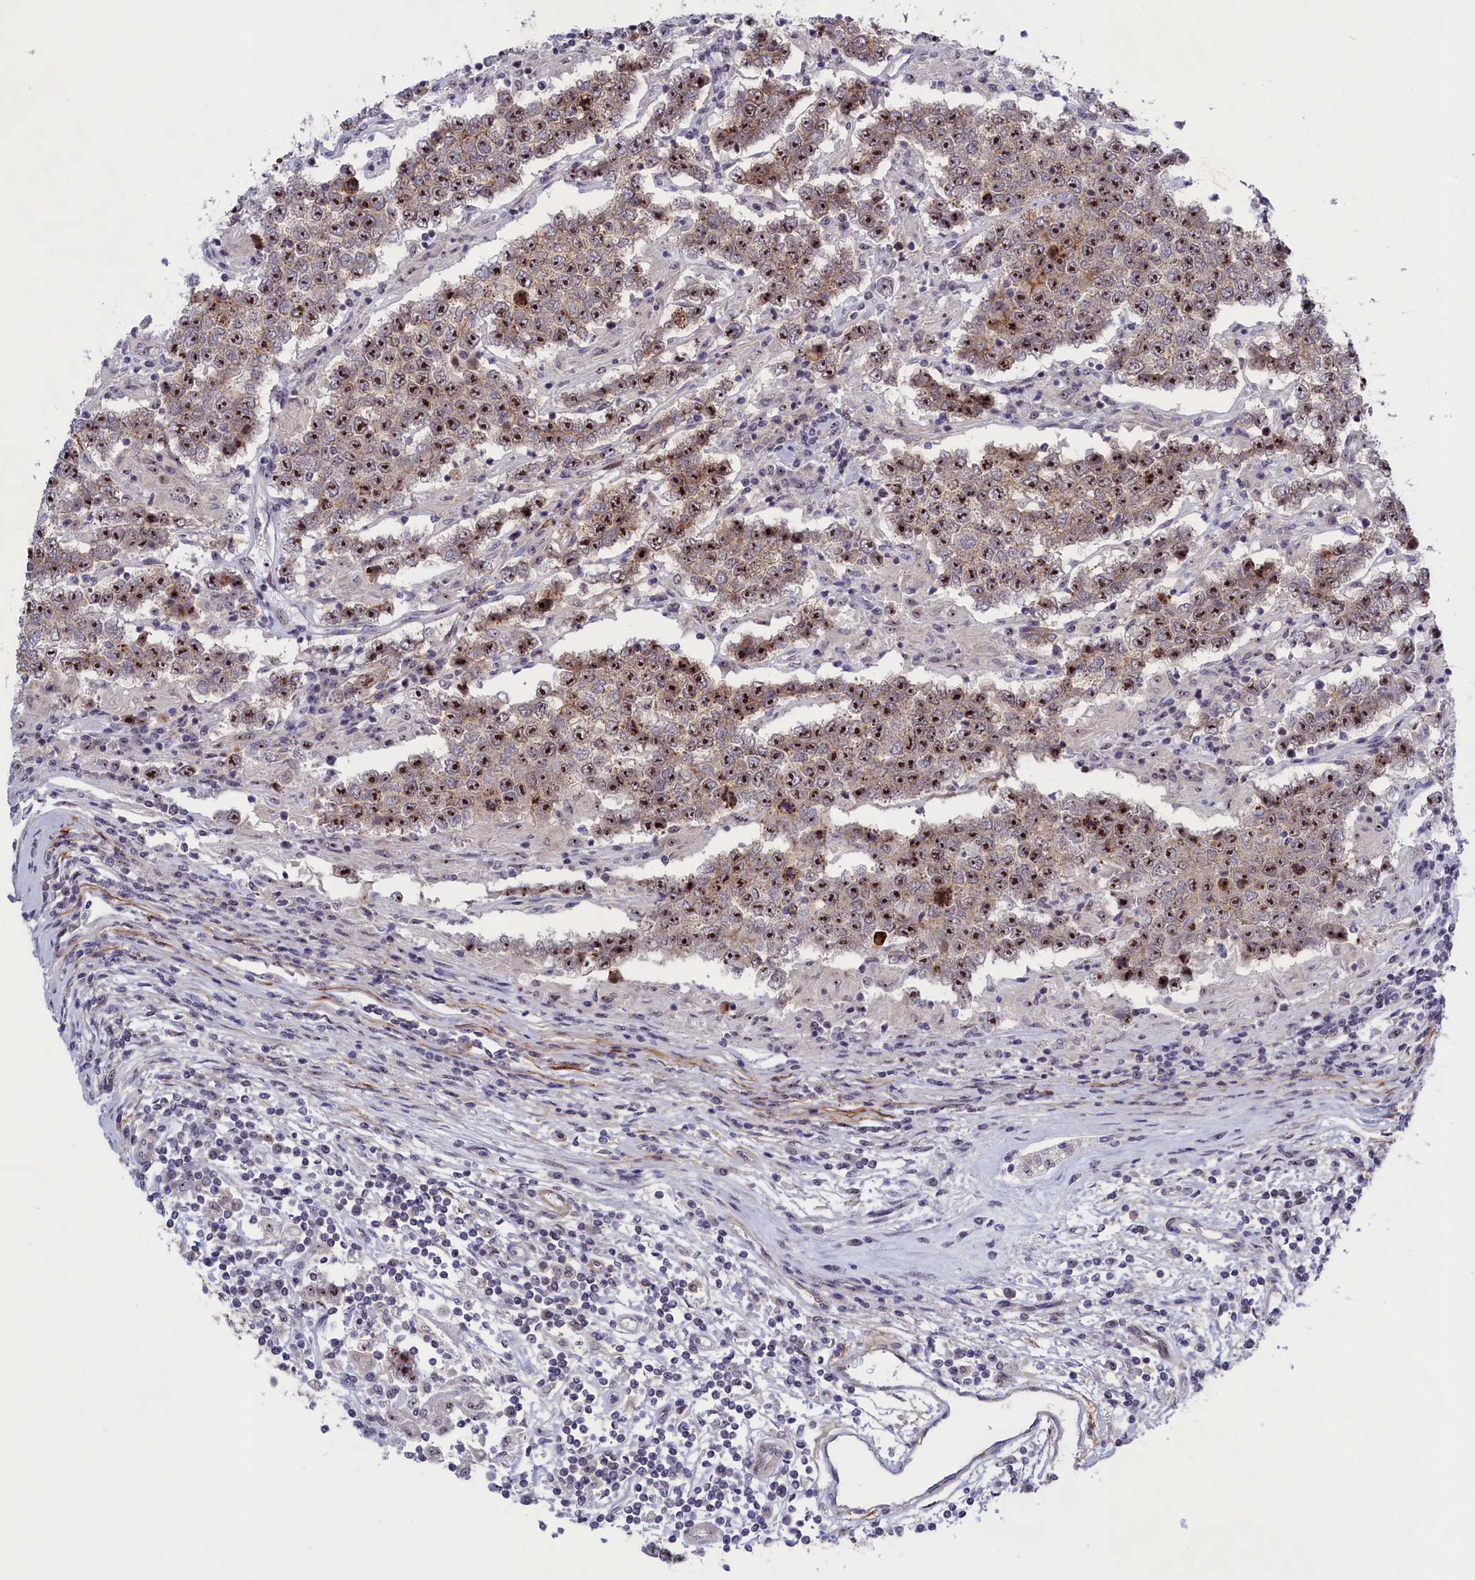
{"staining": {"intensity": "strong", "quantity": ">75%", "location": "nuclear"}, "tissue": "testis cancer", "cell_type": "Tumor cells", "image_type": "cancer", "snomed": [{"axis": "morphology", "description": "Normal tissue, NOS"}, {"axis": "morphology", "description": "Urothelial carcinoma, High grade"}, {"axis": "morphology", "description": "Seminoma, NOS"}, {"axis": "morphology", "description": "Carcinoma, Embryonal, NOS"}, {"axis": "topography", "description": "Urinary bladder"}, {"axis": "topography", "description": "Testis"}], "caption": "This is a photomicrograph of immunohistochemistry staining of testis cancer, which shows strong expression in the nuclear of tumor cells.", "gene": "PPAN", "patient": {"sex": "male", "age": 41}}